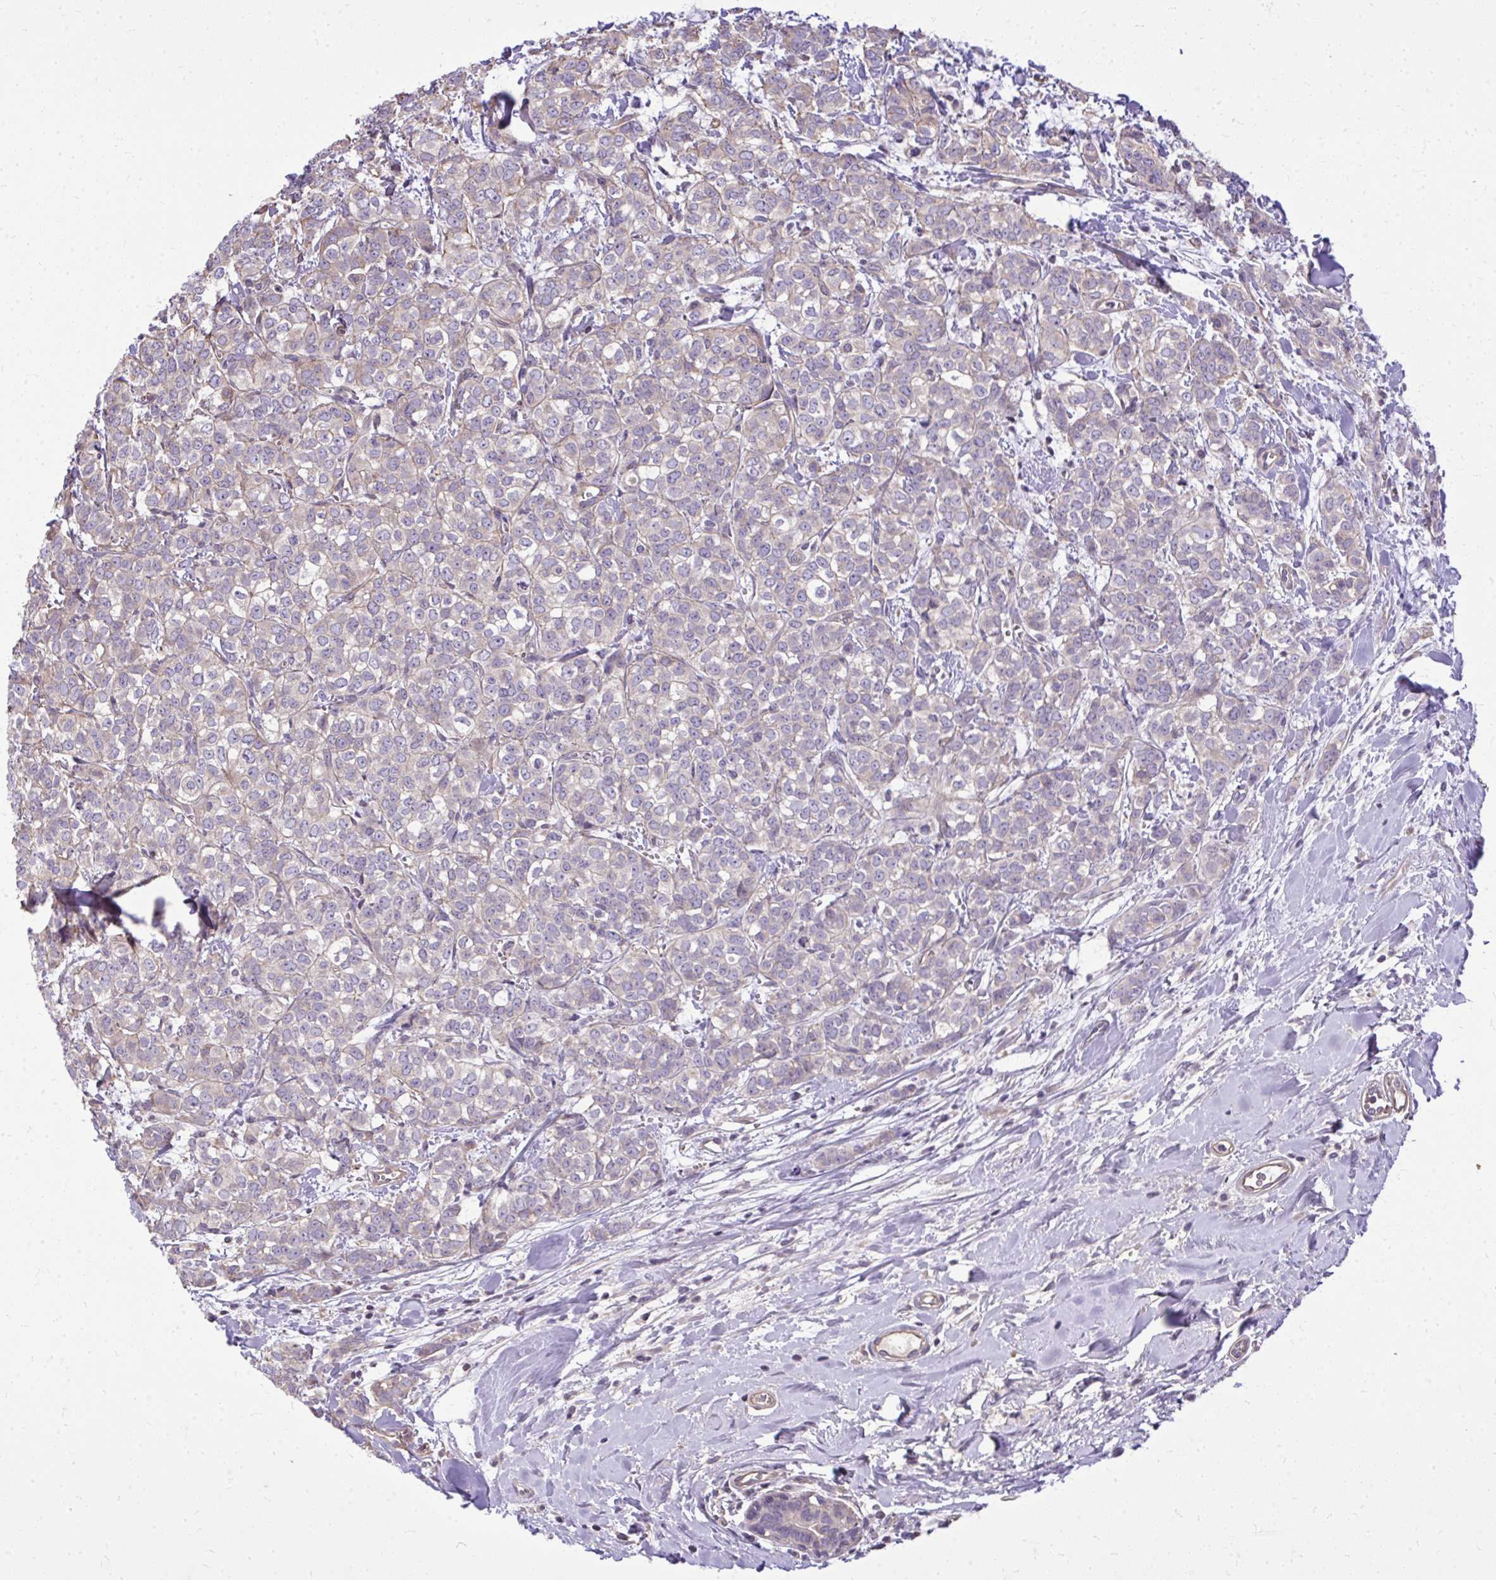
{"staining": {"intensity": "negative", "quantity": "none", "location": "none"}, "tissue": "breast cancer", "cell_type": "Tumor cells", "image_type": "cancer", "snomed": [{"axis": "morphology", "description": "Duct carcinoma"}, {"axis": "topography", "description": "Breast"}], "caption": "Immunohistochemistry (IHC) histopathology image of neoplastic tissue: human breast cancer stained with DAB (3,3'-diaminobenzidine) exhibits no significant protein staining in tumor cells.", "gene": "RUNDC3B", "patient": {"sex": "female", "age": 61}}